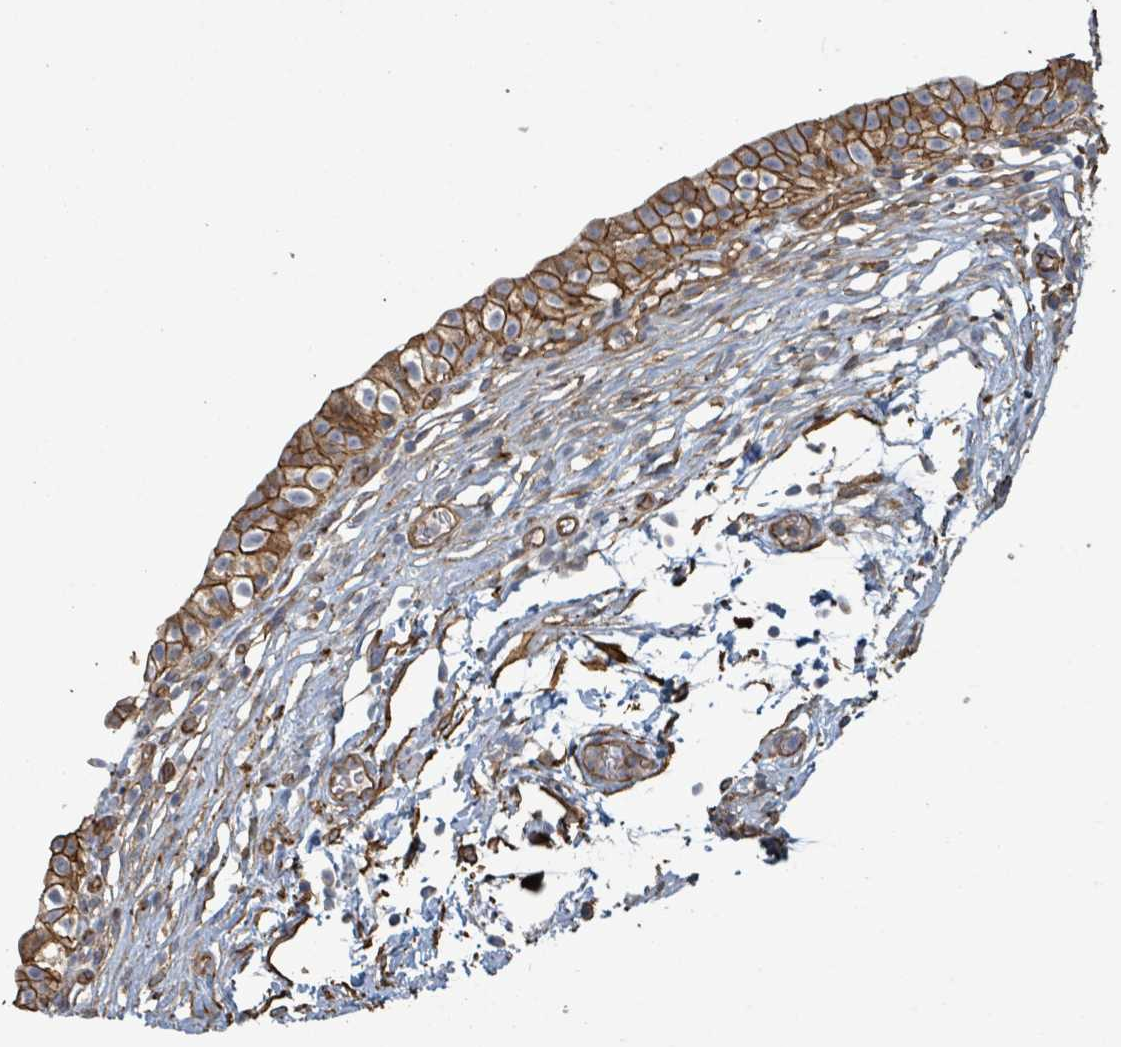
{"staining": {"intensity": "strong", "quantity": ">75%", "location": "cytoplasmic/membranous"}, "tissue": "urinary bladder", "cell_type": "Urothelial cells", "image_type": "normal", "snomed": [{"axis": "morphology", "description": "Normal tissue, NOS"}, {"axis": "topography", "description": "Urinary bladder"}, {"axis": "topography", "description": "Peripheral nerve tissue"}], "caption": "Urothelial cells display high levels of strong cytoplasmic/membranous staining in approximately >75% of cells in unremarkable human urinary bladder.", "gene": "LDOC1", "patient": {"sex": "male", "age": 55}}